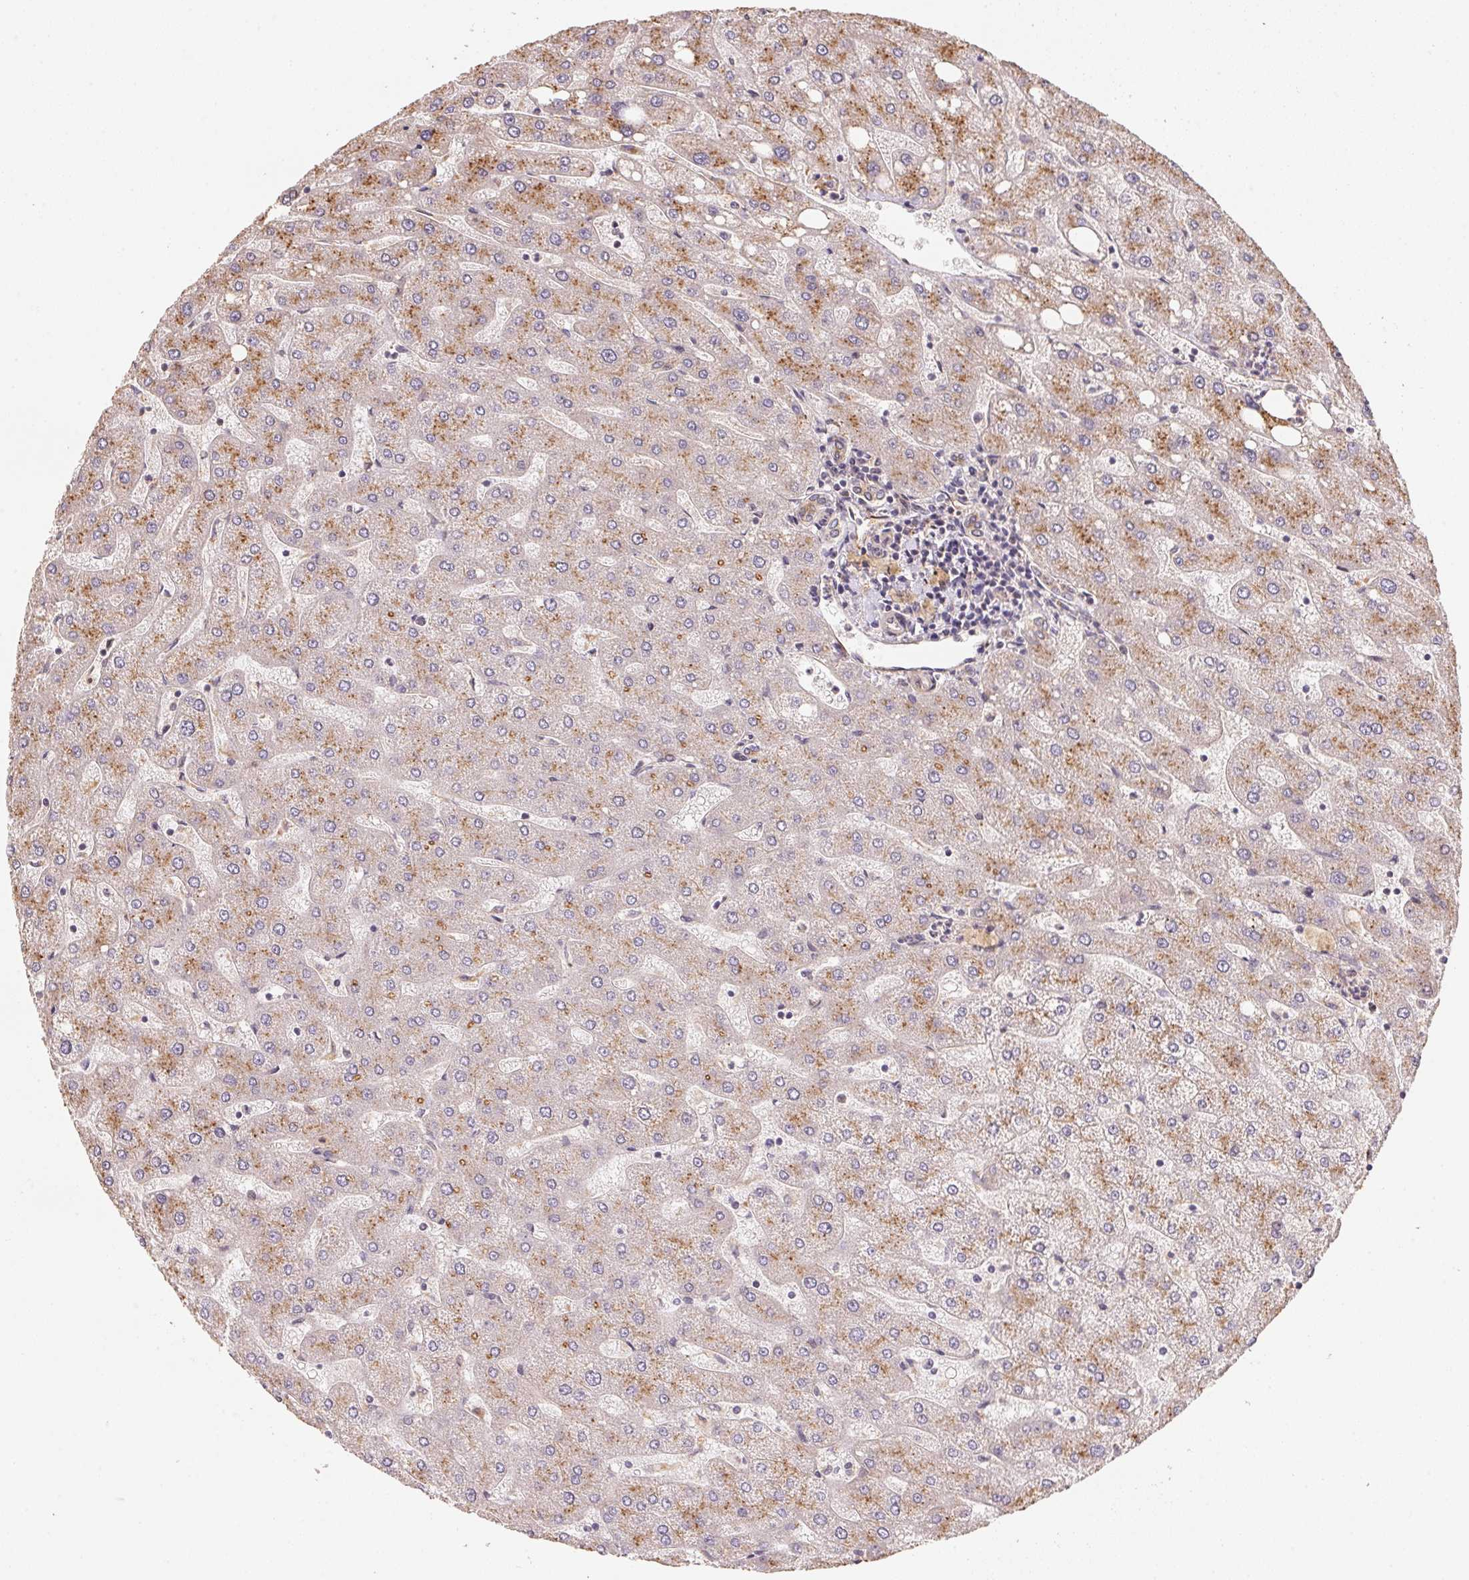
{"staining": {"intensity": "weak", "quantity": "<25%", "location": "cytoplasmic/membranous"}, "tissue": "liver", "cell_type": "Cholangiocytes", "image_type": "normal", "snomed": [{"axis": "morphology", "description": "Normal tissue, NOS"}, {"axis": "topography", "description": "Liver"}], "caption": "The IHC micrograph has no significant staining in cholangiocytes of liver.", "gene": "TMEM222", "patient": {"sex": "male", "age": 67}}